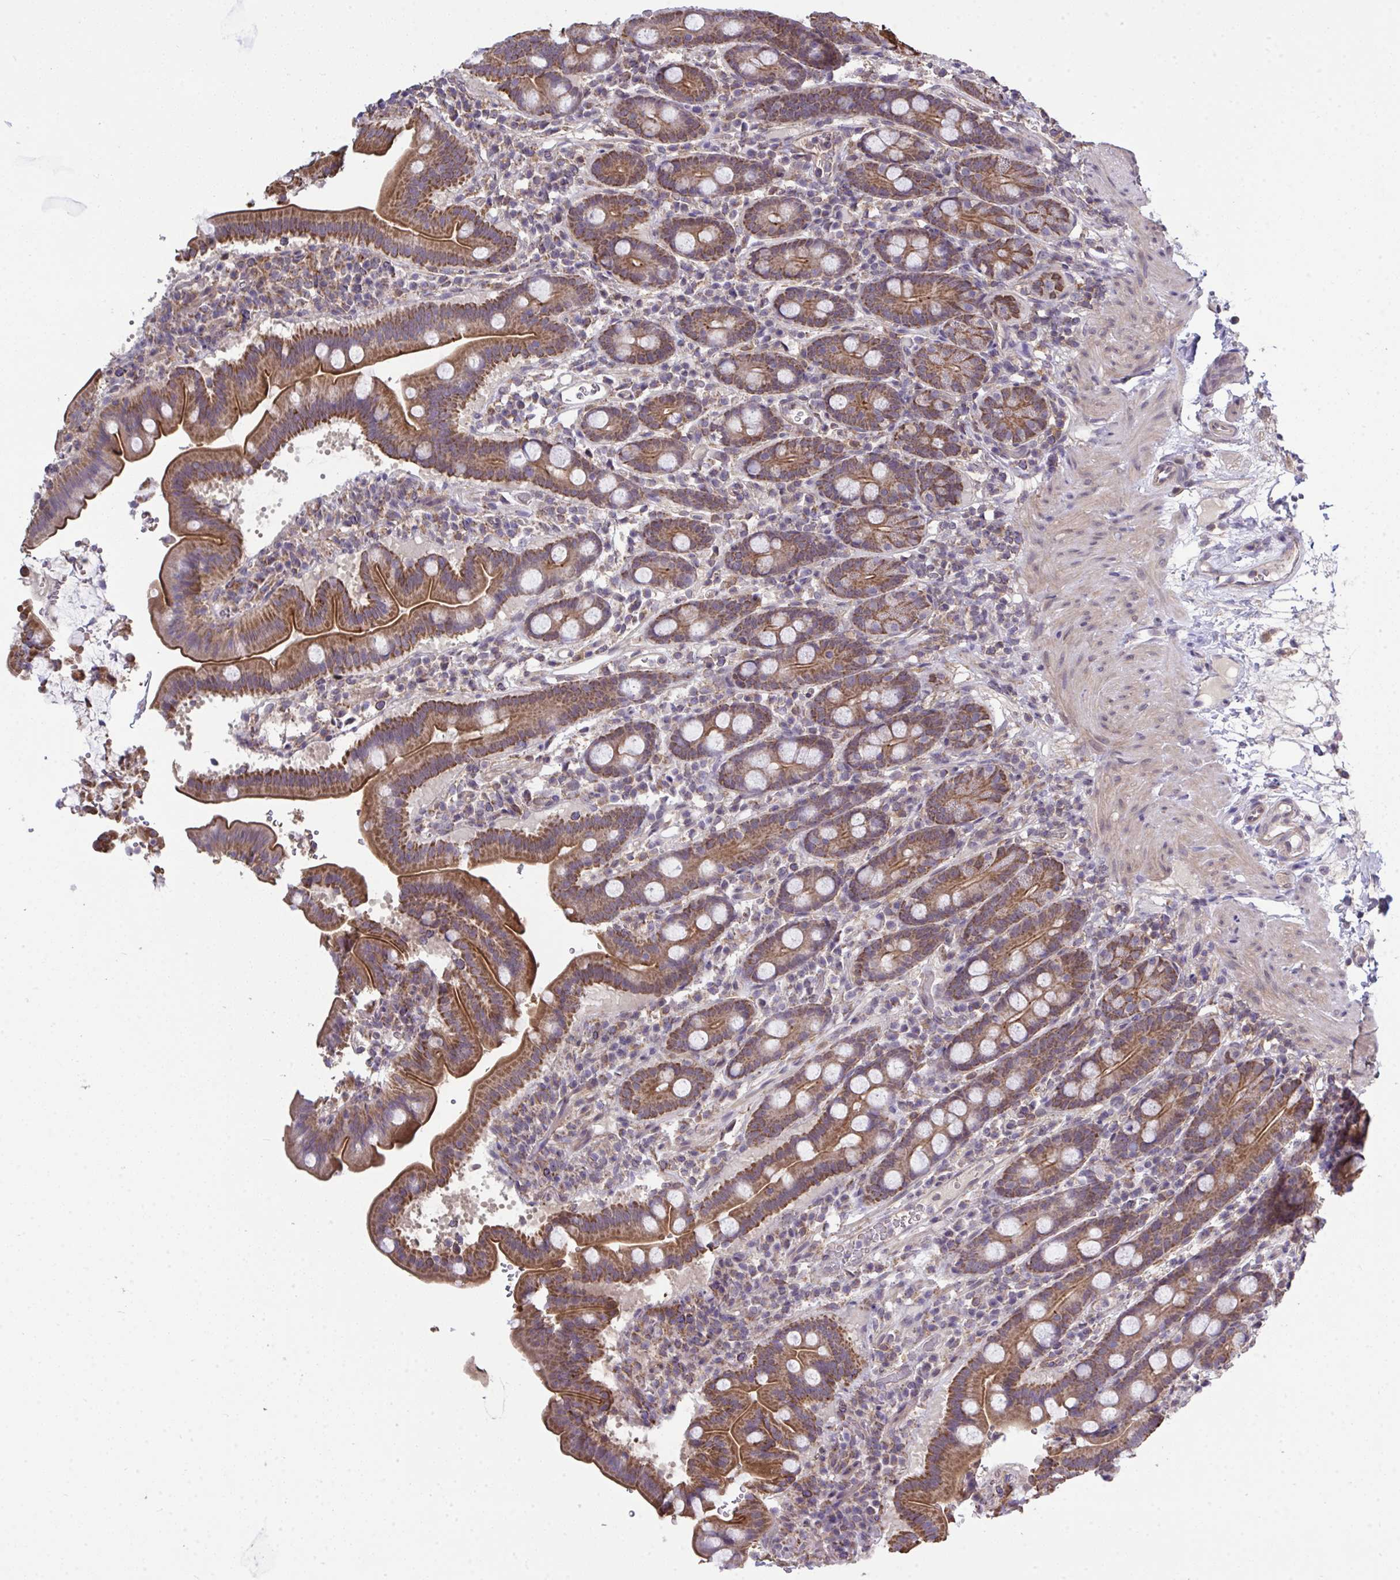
{"staining": {"intensity": "moderate", "quantity": ">75%", "location": "cytoplasmic/membranous"}, "tissue": "small intestine", "cell_type": "Glandular cells", "image_type": "normal", "snomed": [{"axis": "morphology", "description": "Normal tissue, NOS"}, {"axis": "topography", "description": "Small intestine"}], "caption": "Glandular cells reveal medium levels of moderate cytoplasmic/membranous expression in about >75% of cells in unremarkable human small intestine.", "gene": "PPM1H", "patient": {"sex": "male", "age": 26}}